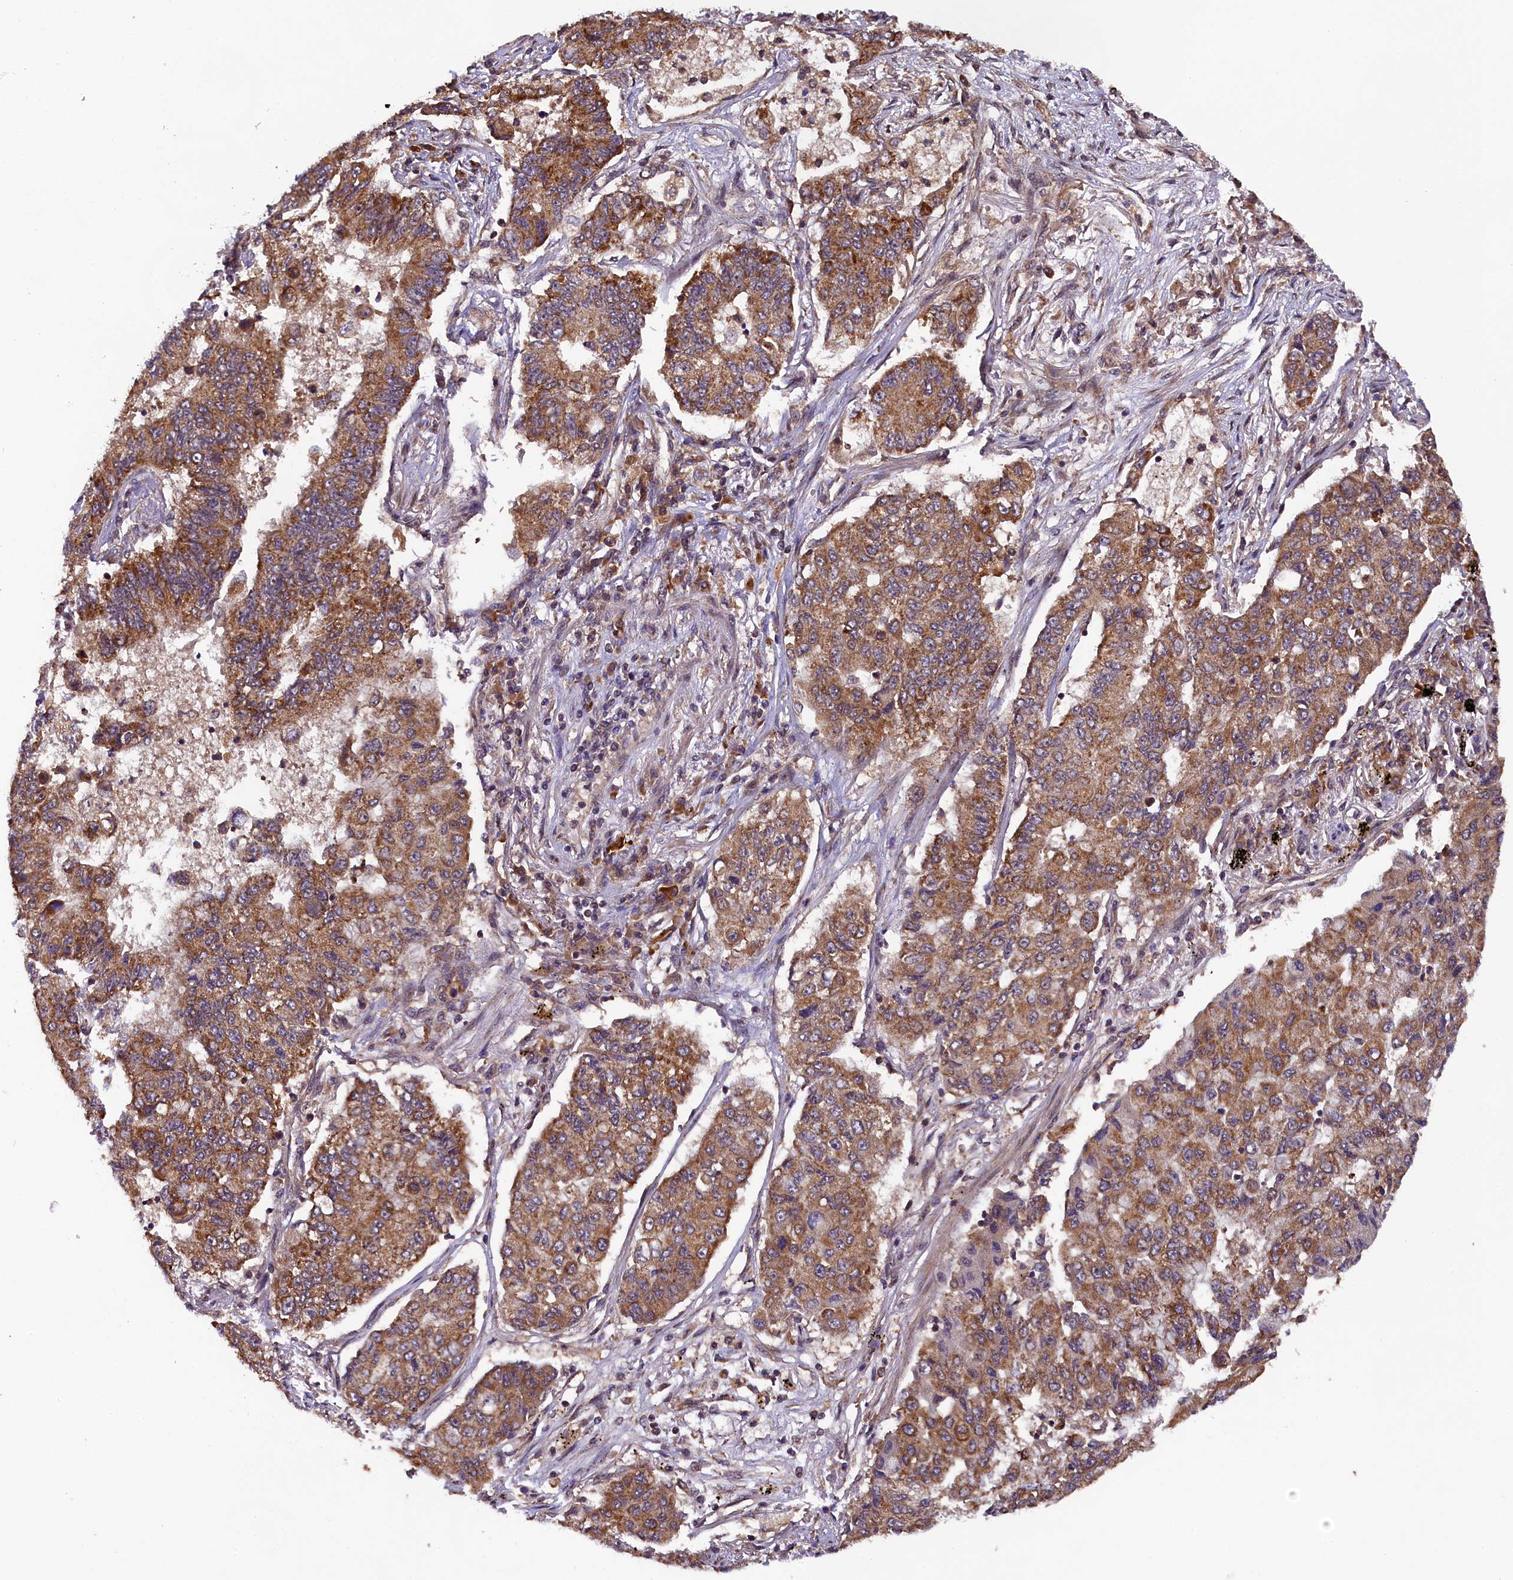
{"staining": {"intensity": "moderate", "quantity": ">75%", "location": "cytoplasmic/membranous"}, "tissue": "lung cancer", "cell_type": "Tumor cells", "image_type": "cancer", "snomed": [{"axis": "morphology", "description": "Squamous cell carcinoma, NOS"}, {"axis": "topography", "description": "Lung"}], "caption": "About >75% of tumor cells in squamous cell carcinoma (lung) demonstrate moderate cytoplasmic/membranous protein positivity as visualized by brown immunohistochemical staining.", "gene": "DOHH", "patient": {"sex": "male", "age": 74}}